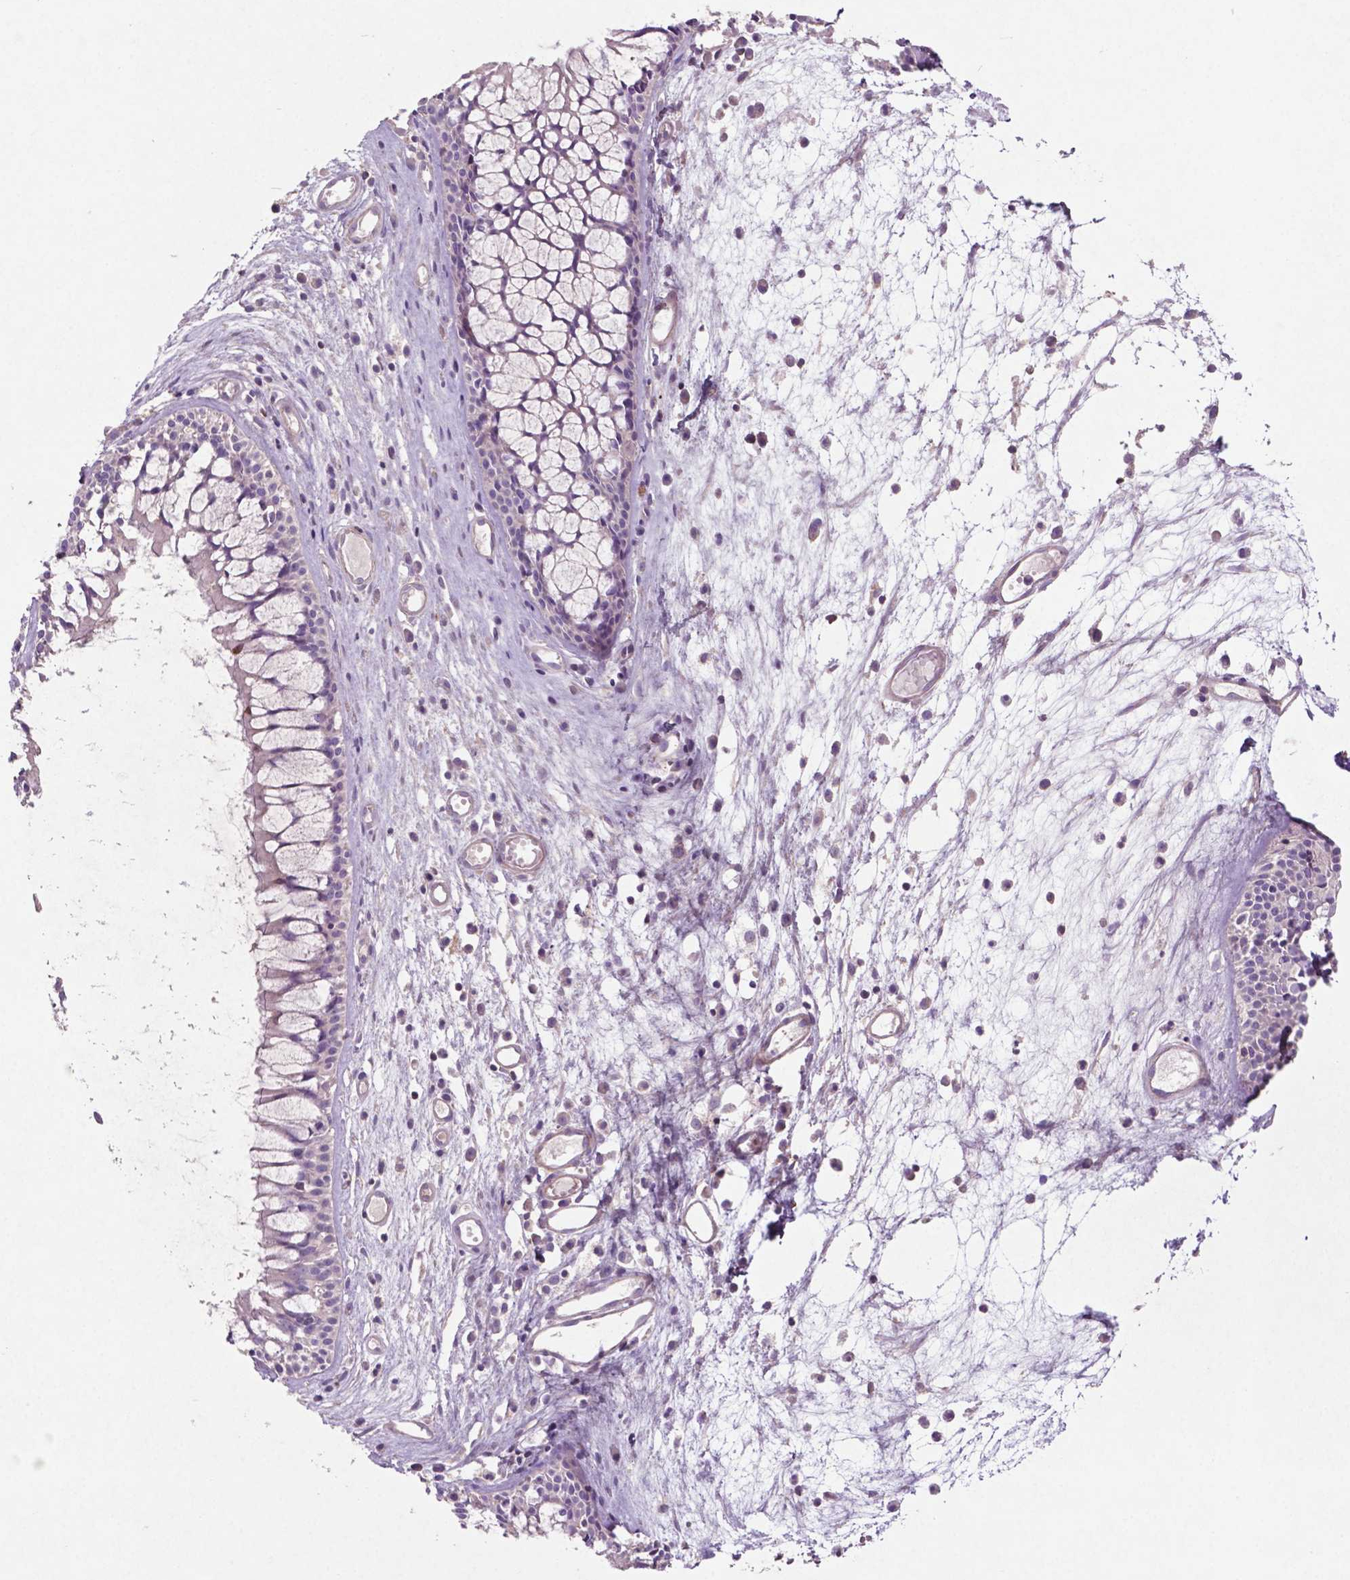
{"staining": {"intensity": "negative", "quantity": "none", "location": "none"}, "tissue": "nasopharynx", "cell_type": "Respiratory epithelial cells", "image_type": "normal", "snomed": [{"axis": "morphology", "description": "Normal tissue, NOS"}, {"axis": "topography", "description": "Nasopharynx"}], "caption": "Protein analysis of normal nasopharynx shows no significant expression in respiratory epithelial cells.", "gene": "BMP4", "patient": {"sex": "male", "age": 31}}